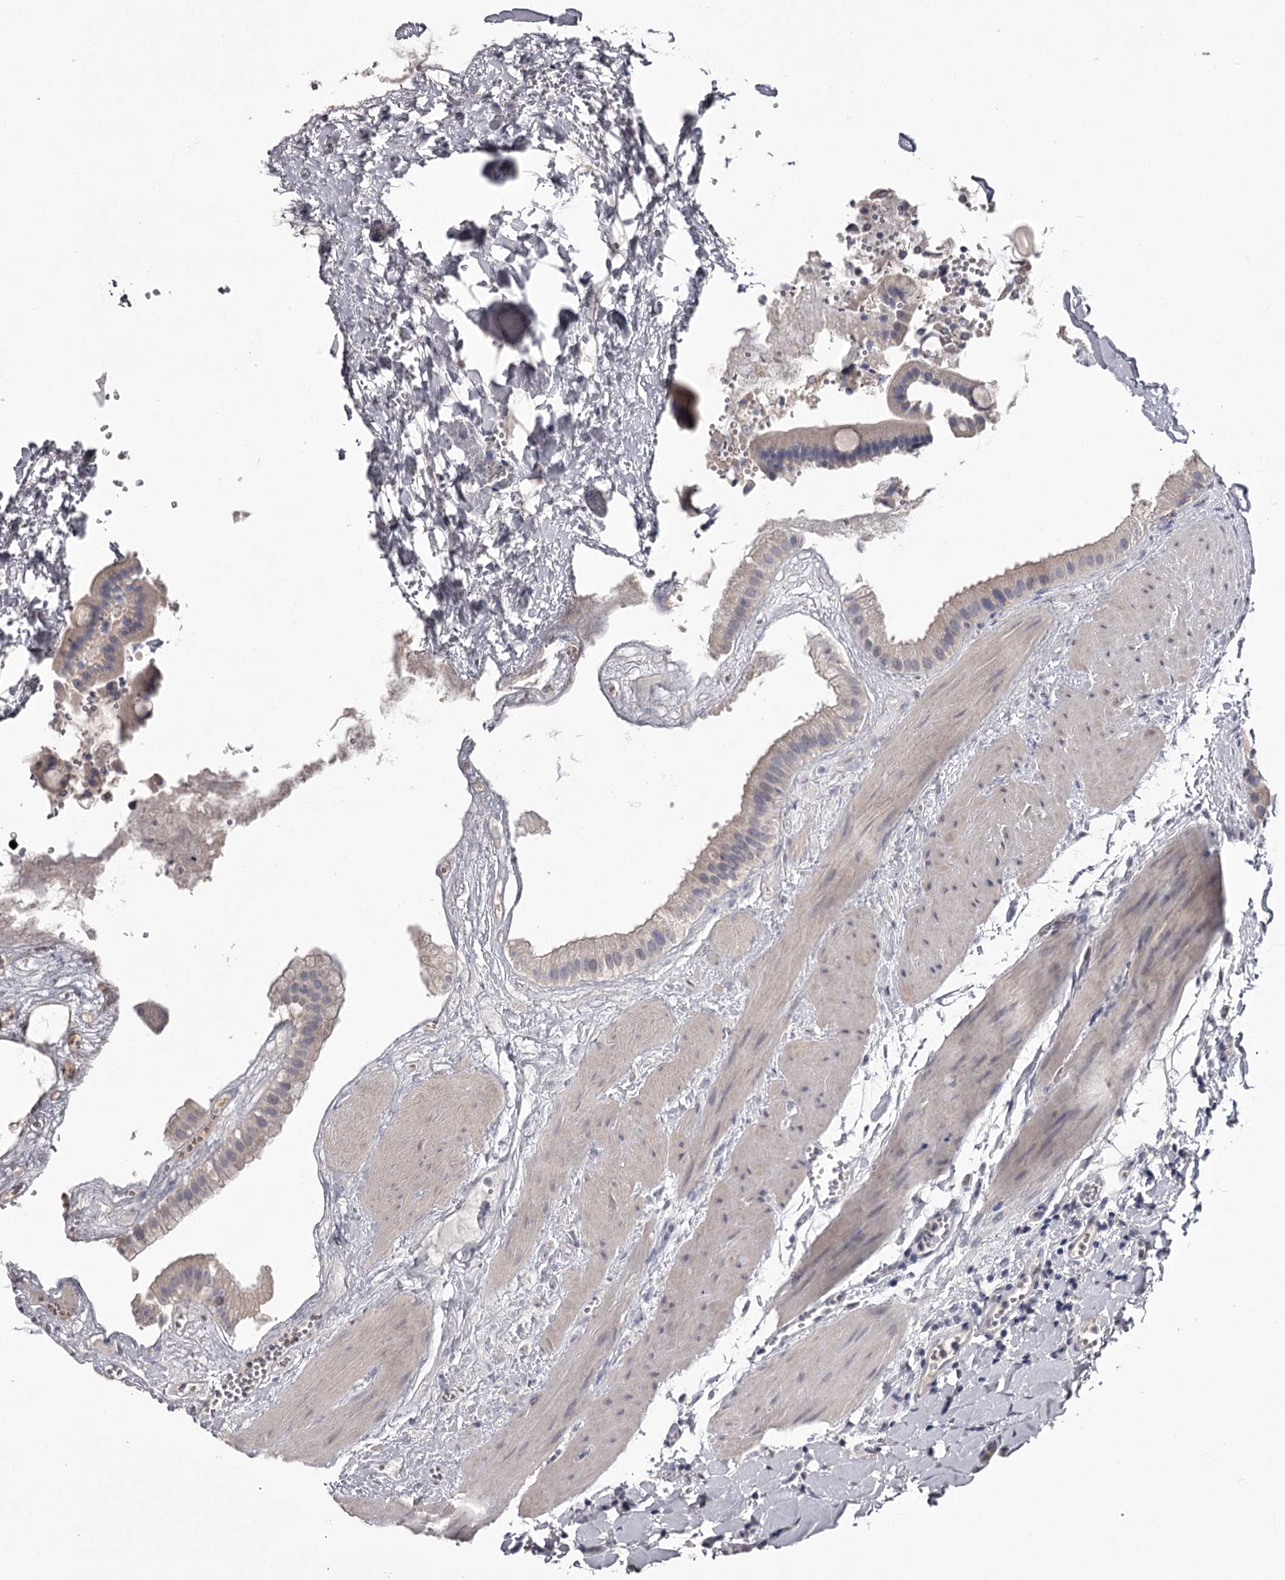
{"staining": {"intensity": "weak", "quantity": "25%-75%", "location": "cytoplasmic/membranous"}, "tissue": "gallbladder", "cell_type": "Glandular cells", "image_type": "normal", "snomed": [{"axis": "morphology", "description": "Normal tissue, NOS"}, {"axis": "topography", "description": "Gallbladder"}], "caption": "Glandular cells exhibit weak cytoplasmic/membranous positivity in approximately 25%-75% of cells in normal gallbladder. The staining was performed using DAB (3,3'-diaminobenzidine) to visualize the protein expression in brown, while the nuclei were stained in blue with hematoxylin (Magnification: 20x).", "gene": "PRM2", "patient": {"sex": "male", "age": 55}}